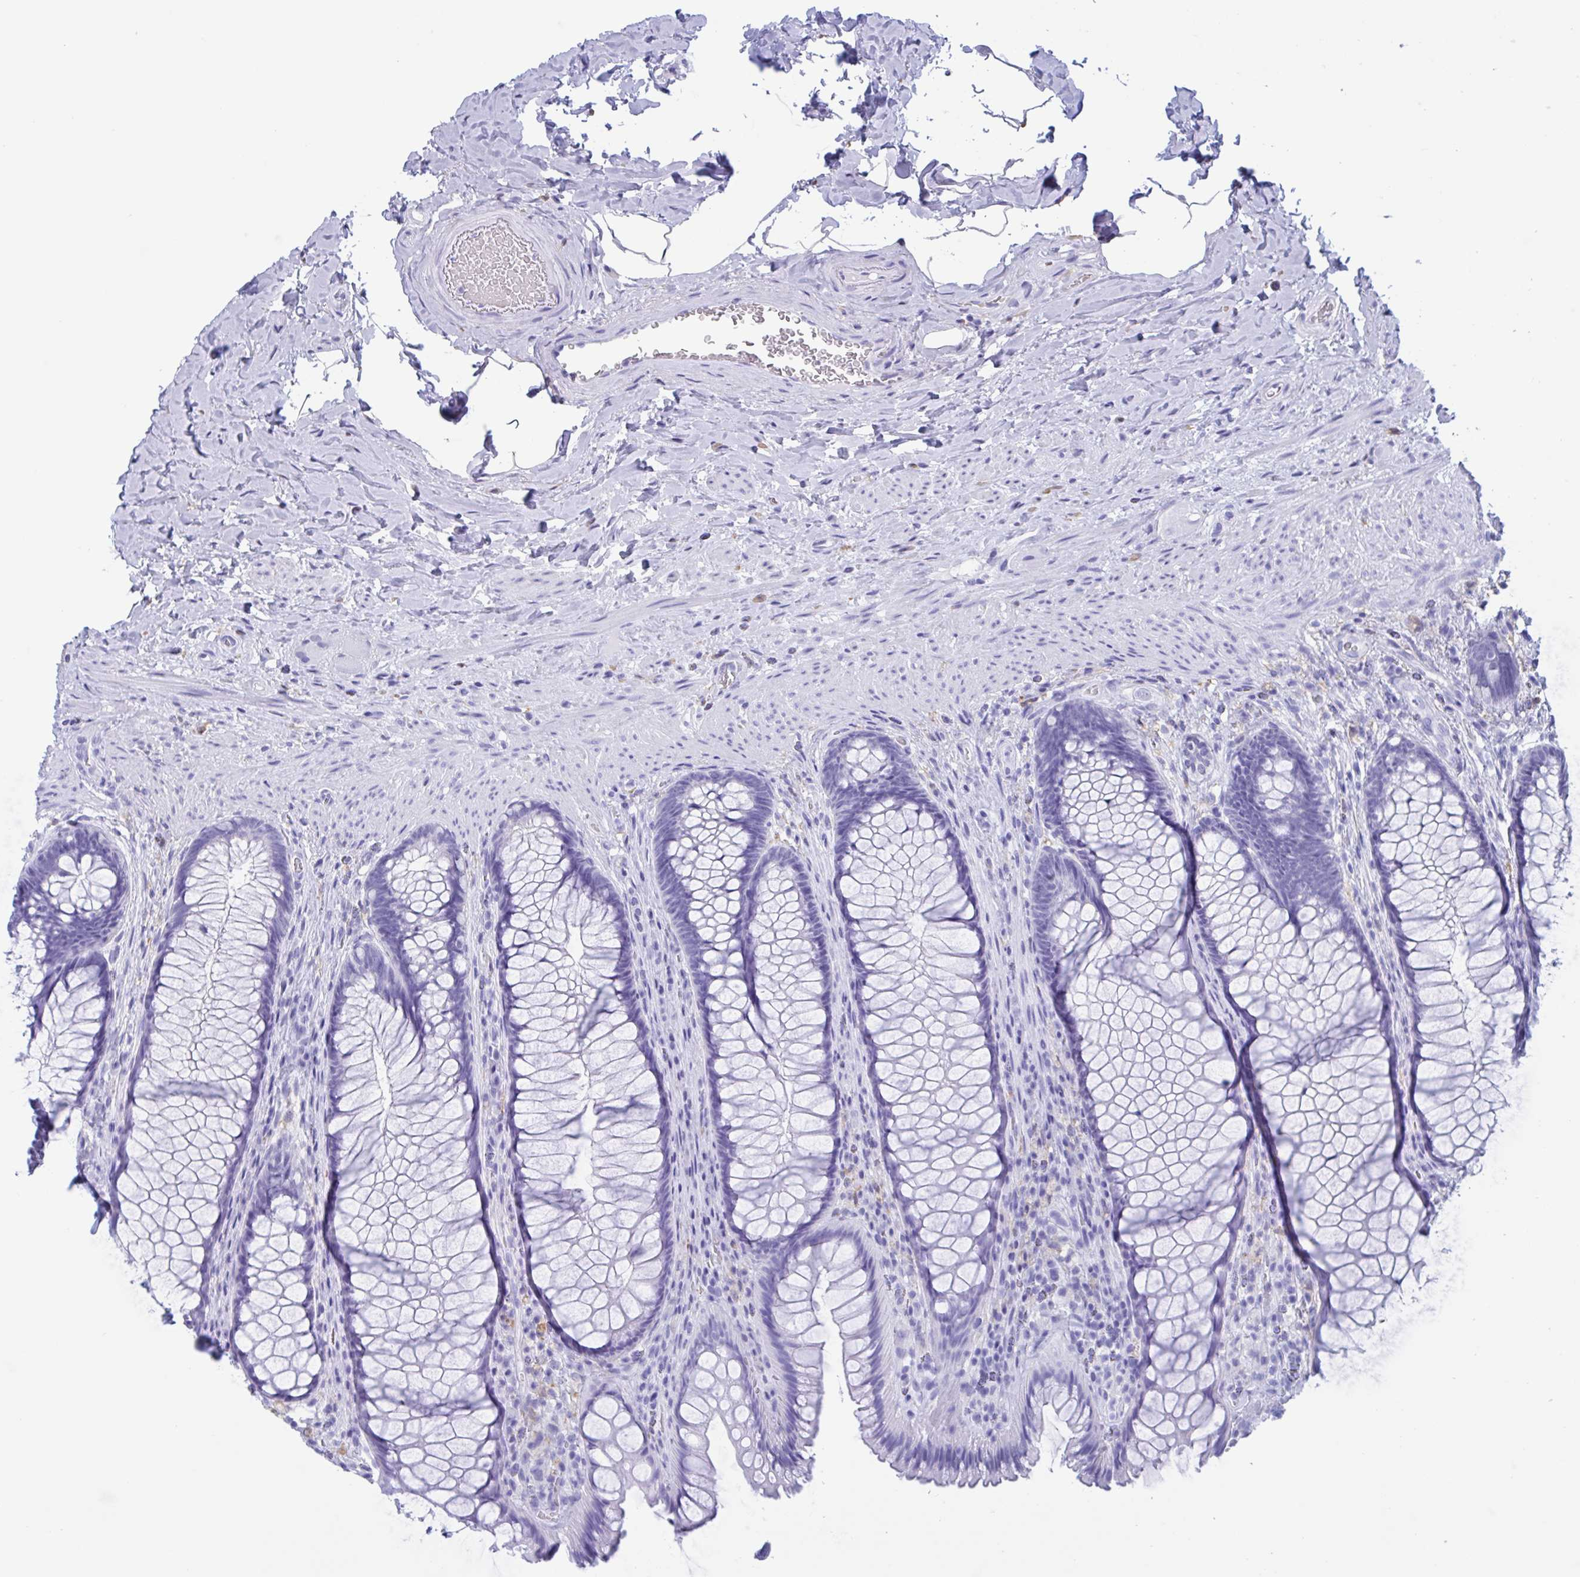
{"staining": {"intensity": "negative", "quantity": "none", "location": "none"}, "tissue": "rectum", "cell_type": "Glandular cells", "image_type": "normal", "snomed": [{"axis": "morphology", "description": "Normal tissue, NOS"}, {"axis": "topography", "description": "Rectum"}], "caption": "Rectum stained for a protein using immunohistochemistry reveals no staining glandular cells.", "gene": "ZNF850", "patient": {"sex": "male", "age": 53}}